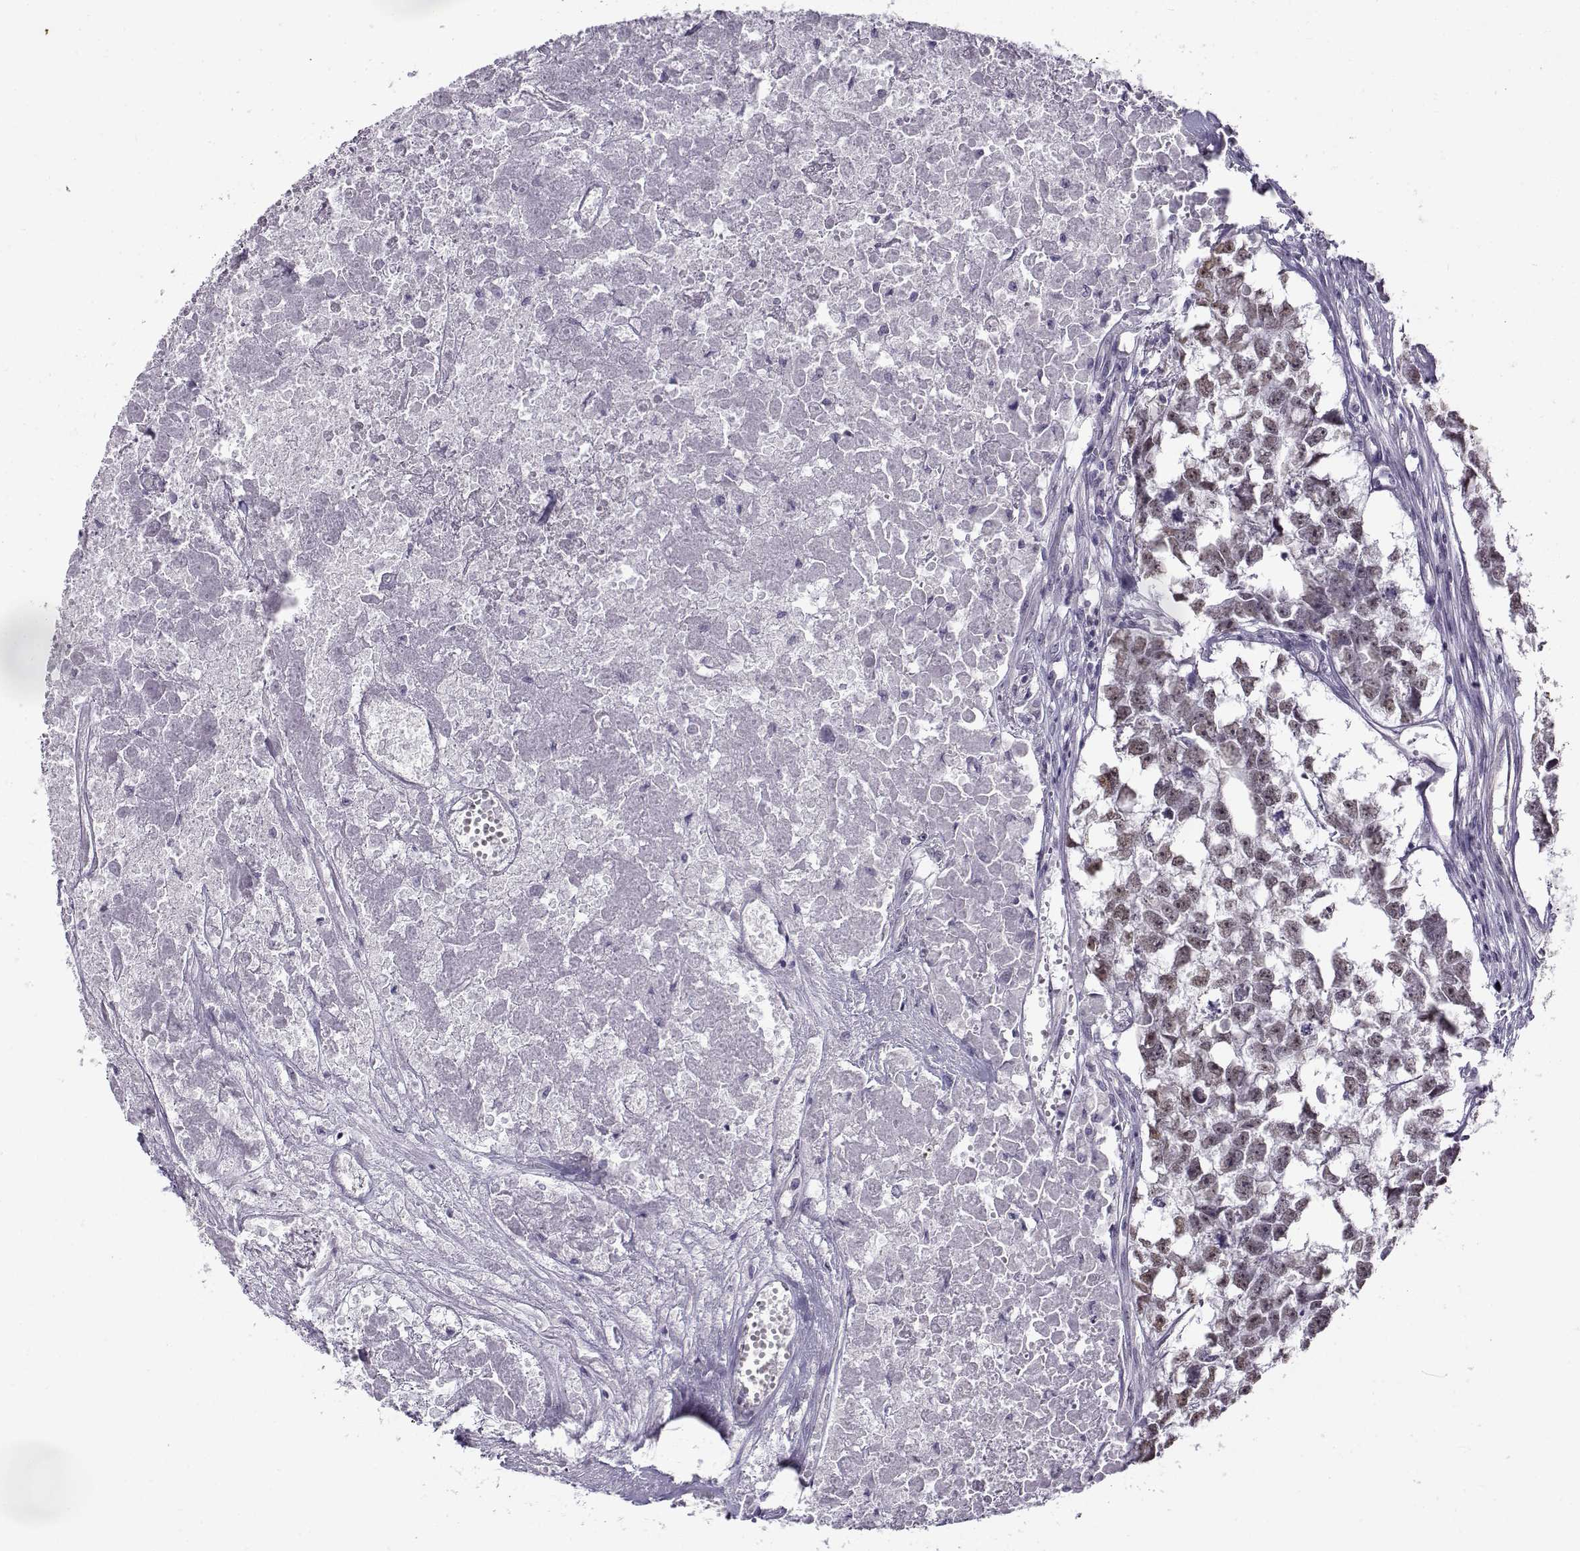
{"staining": {"intensity": "weak", "quantity": "25%-75%", "location": "nuclear"}, "tissue": "testis cancer", "cell_type": "Tumor cells", "image_type": "cancer", "snomed": [{"axis": "morphology", "description": "Carcinoma, Embryonal, NOS"}, {"axis": "morphology", "description": "Teratoma, malignant, NOS"}, {"axis": "topography", "description": "Testis"}], "caption": "Immunohistochemical staining of embryonal carcinoma (testis) exhibits low levels of weak nuclear positivity in about 25%-75% of tumor cells.", "gene": "TEX55", "patient": {"sex": "male", "age": 44}}